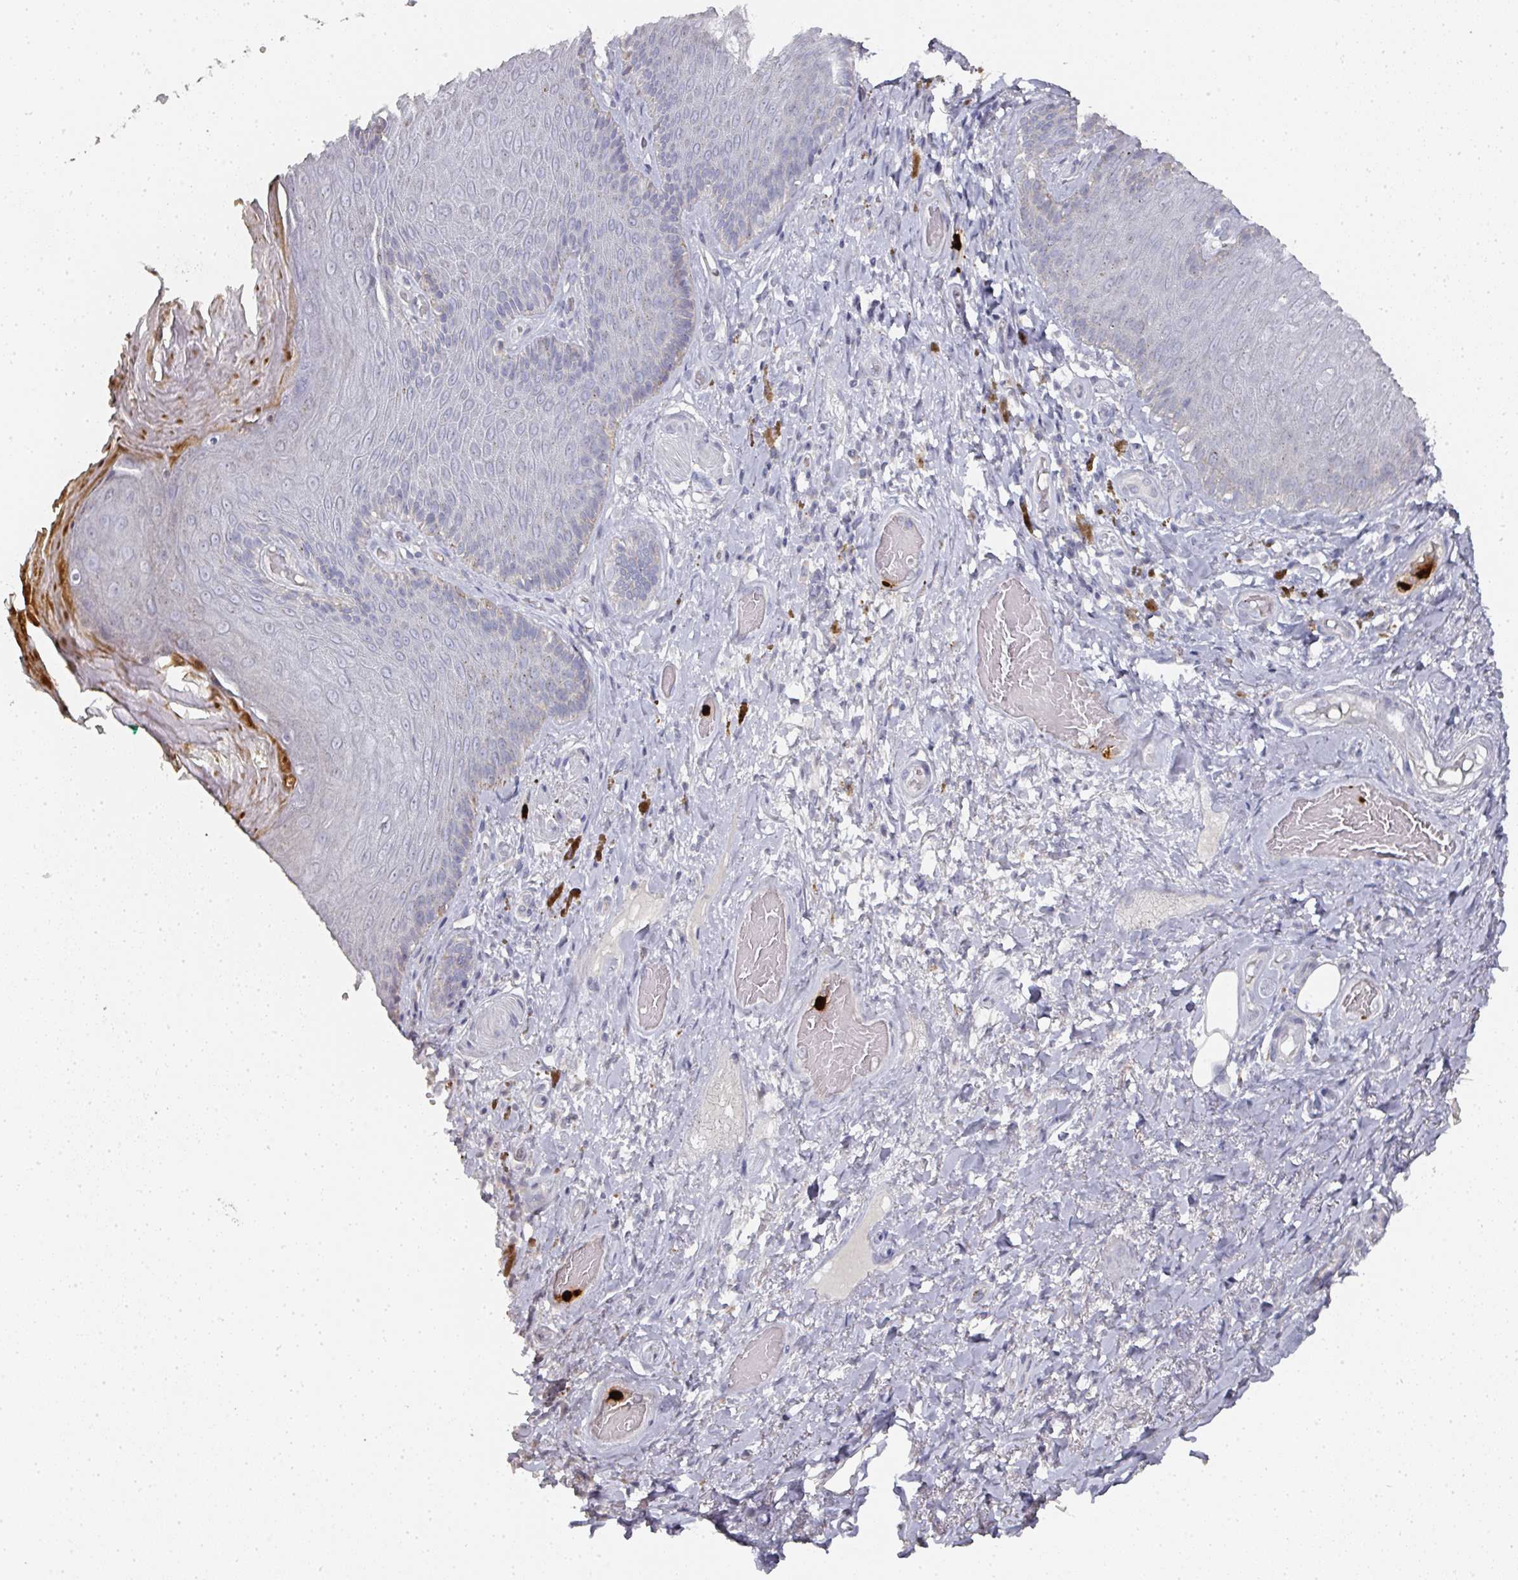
{"staining": {"intensity": "moderate", "quantity": "<25%", "location": "cytoplasmic/membranous,nuclear"}, "tissue": "skin", "cell_type": "Epidermal cells", "image_type": "normal", "snomed": [{"axis": "morphology", "description": "Normal tissue, NOS"}, {"axis": "topography", "description": "Anal"}, {"axis": "topography", "description": "Peripheral nerve tissue"}], "caption": "Moderate cytoplasmic/membranous,nuclear positivity for a protein is identified in approximately <25% of epidermal cells of unremarkable skin using IHC.", "gene": "CAMP", "patient": {"sex": "male", "age": 53}}